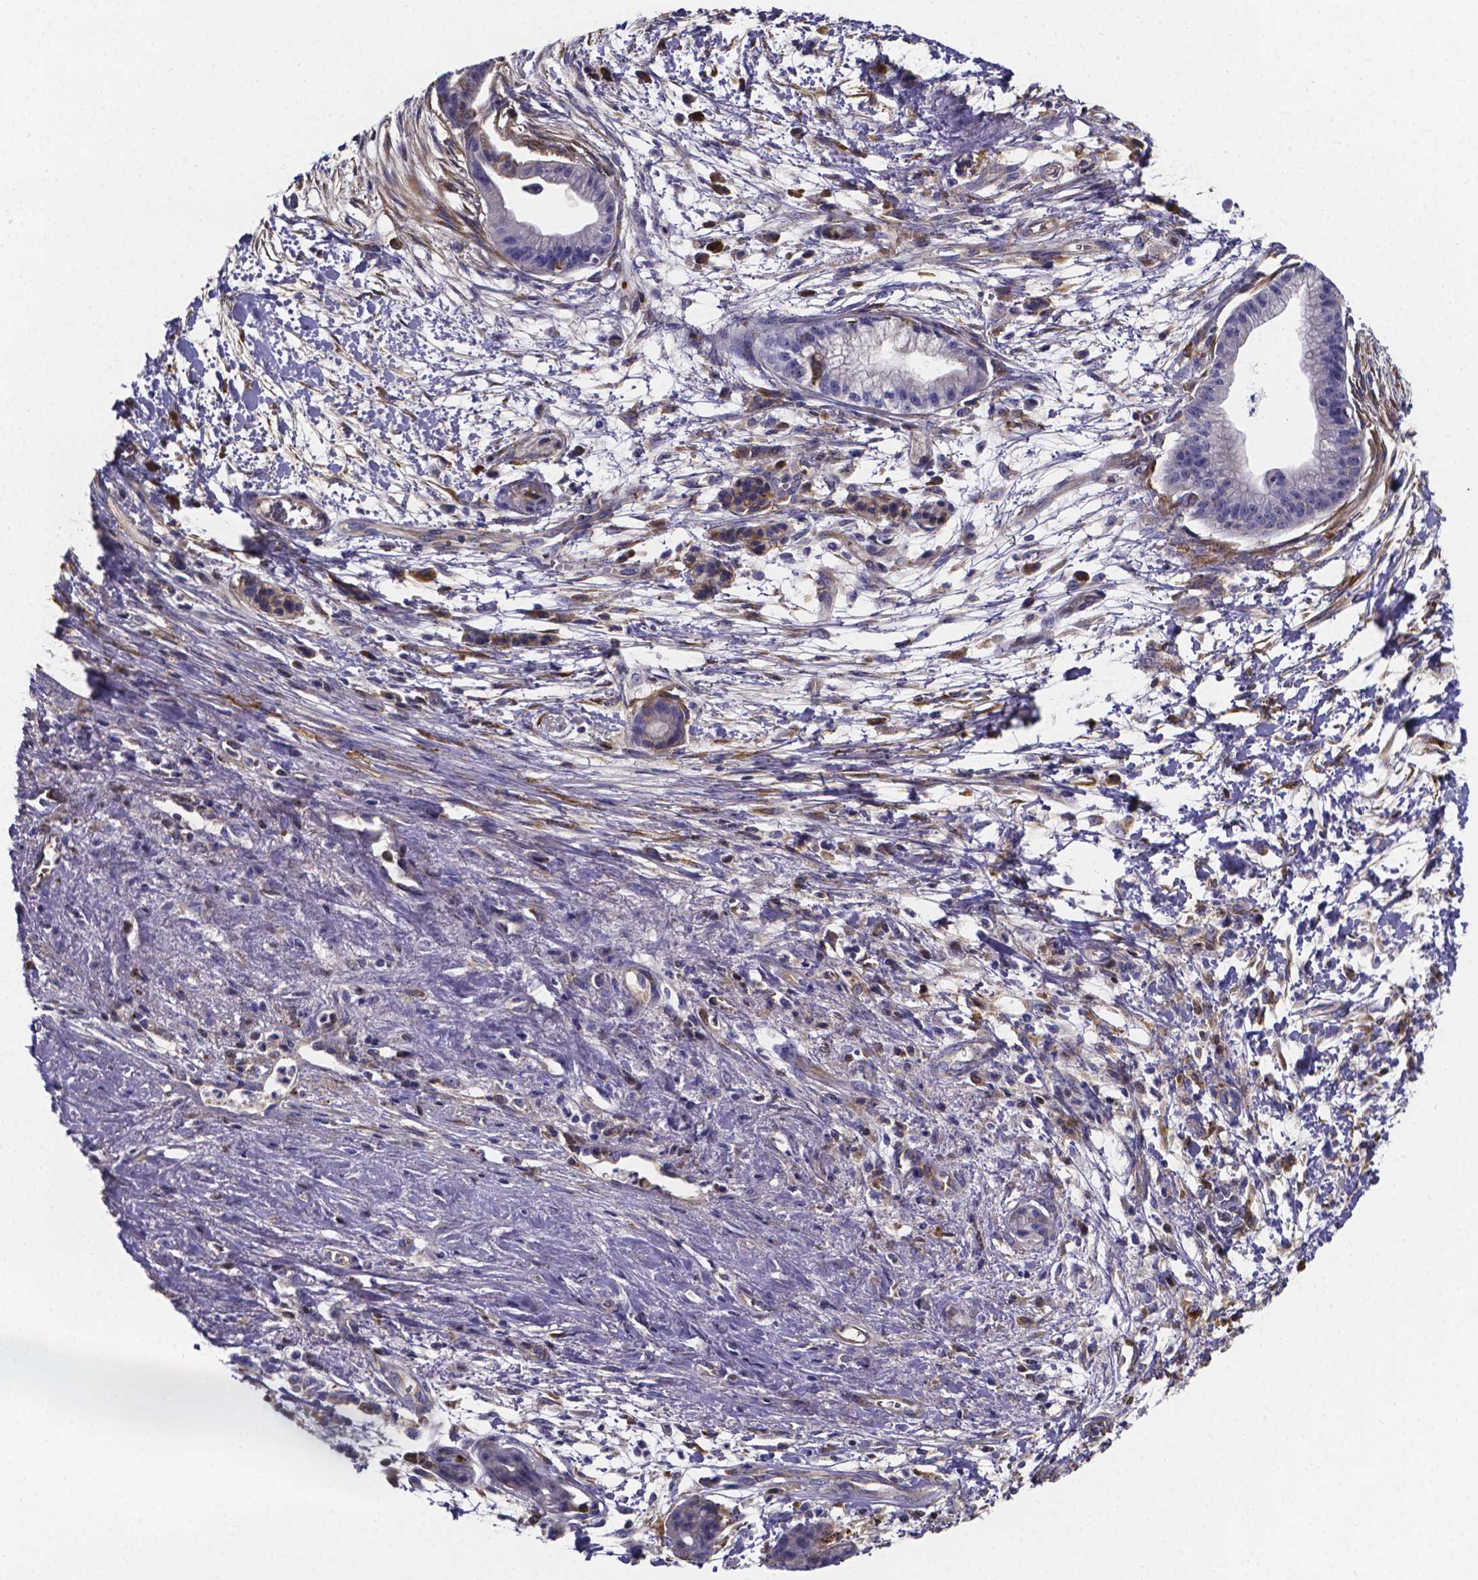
{"staining": {"intensity": "negative", "quantity": "none", "location": "none"}, "tissue": "pancreatic cancer", "cell_type": "Tumor cells", "image_type": "cancer", "snomed": [{"axis": "morphology", "description": "Normal tissue, NOS"}, {"axis": "morphology", "description": "Adenocarcinoma, NOS"}, {"axis": "topography", "description": "Lymph node"}, {"axis": "topography", "description": "Pancreas"}], "caption": "High power microscopy micrograph of an IHC histopathology image of adenocarcinoma (pancreatic), revealing no significant positivity in tumor cells.", "gene": "SFRP4", "patient": {"sex": "female", "age": 58}}